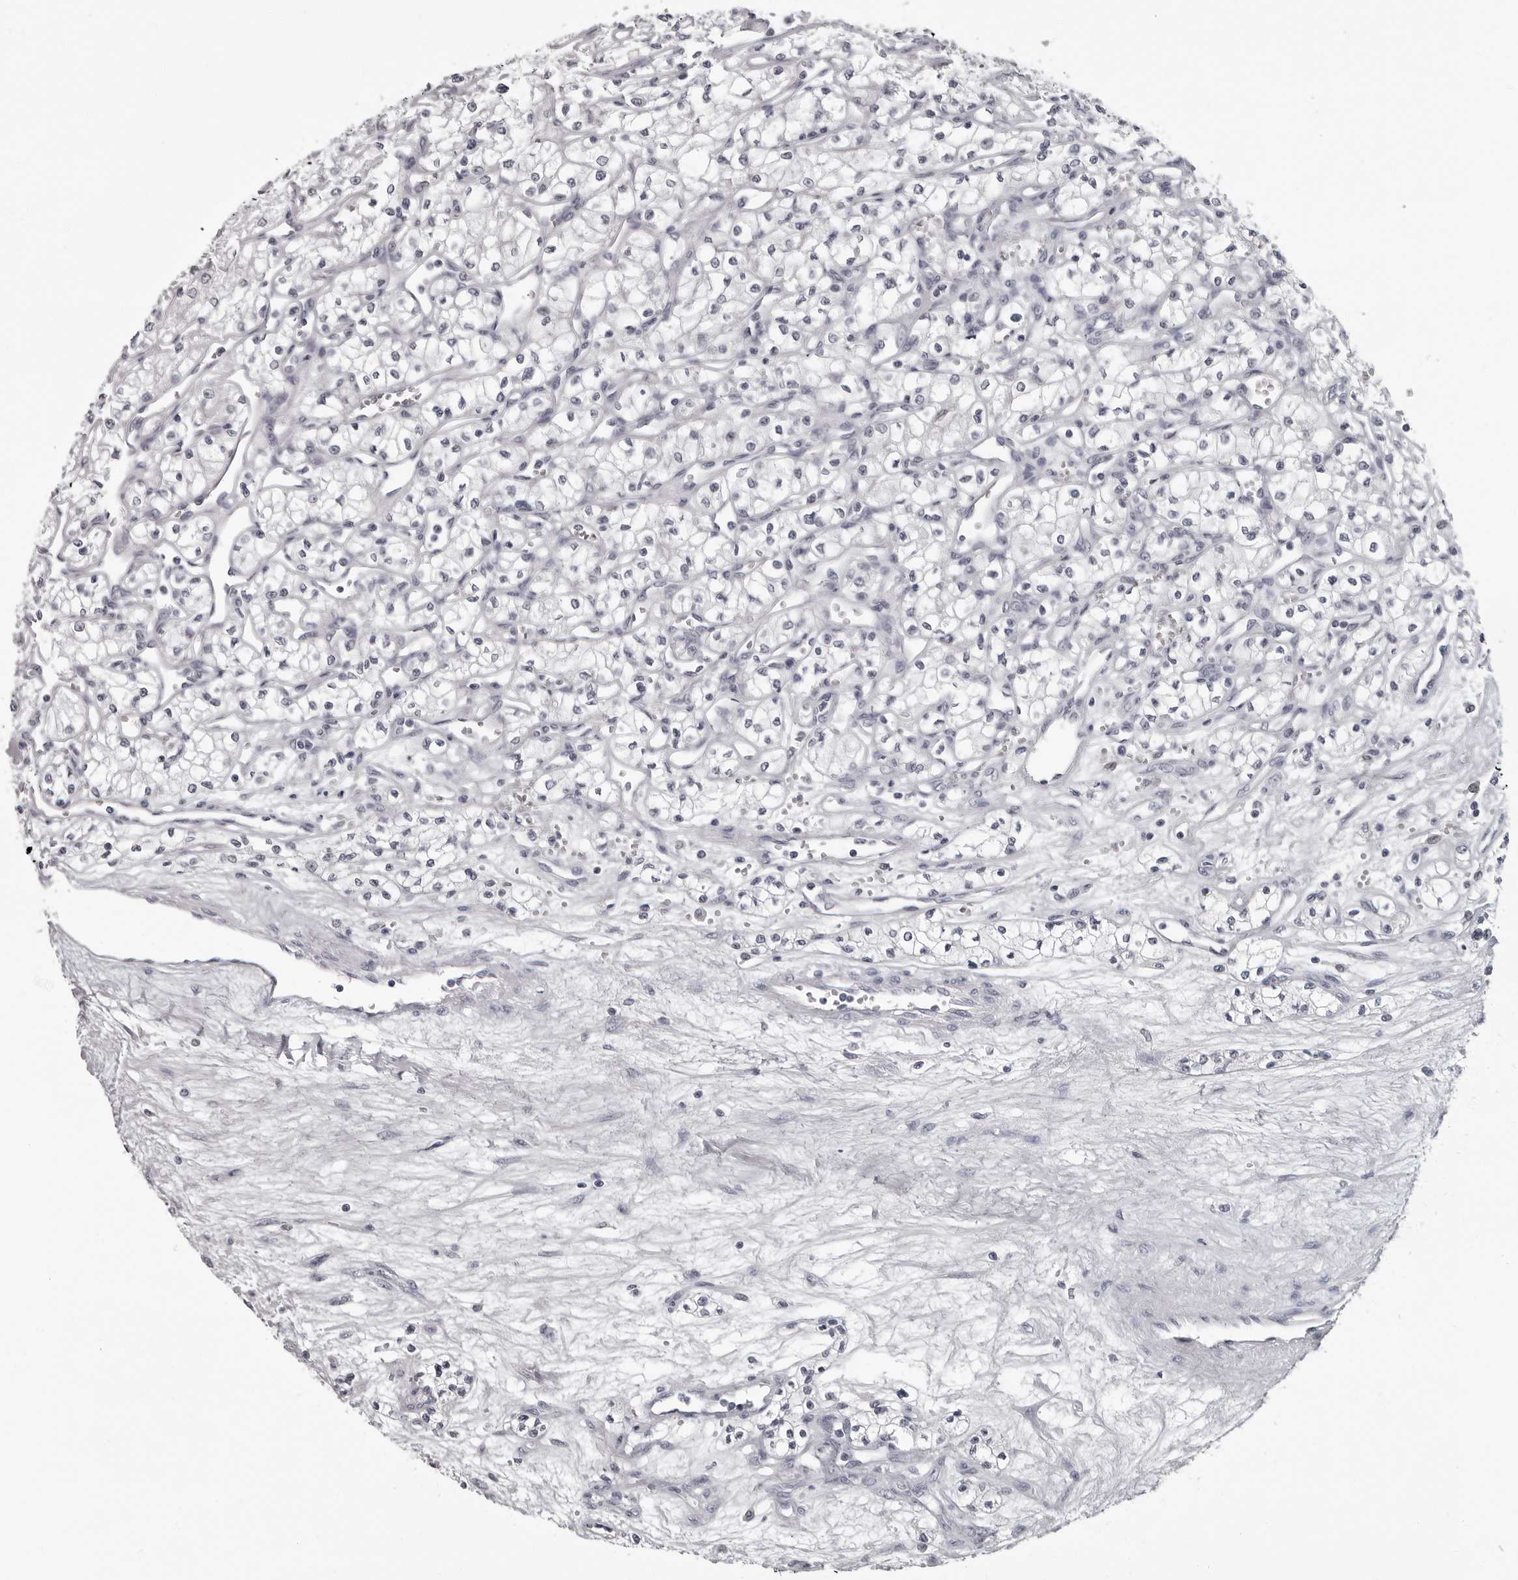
{"staining": {"intensity": "negative", "quantity": "none", "location": "none"}, "tissue": "renal cancer", "cell_type": "Tumor cells", "image_type": "cancer", "snomed": [{"axis": "morphology", "description": "Adenocarcinoma, NOS"}, {"axis": "topography", "description": "Kidney"}], "caption": "Tumor cells show no significant positivity in renal adenocarcinoma.", "gene": "LZIC", "patient": {"sex": "male", "age": 59}}